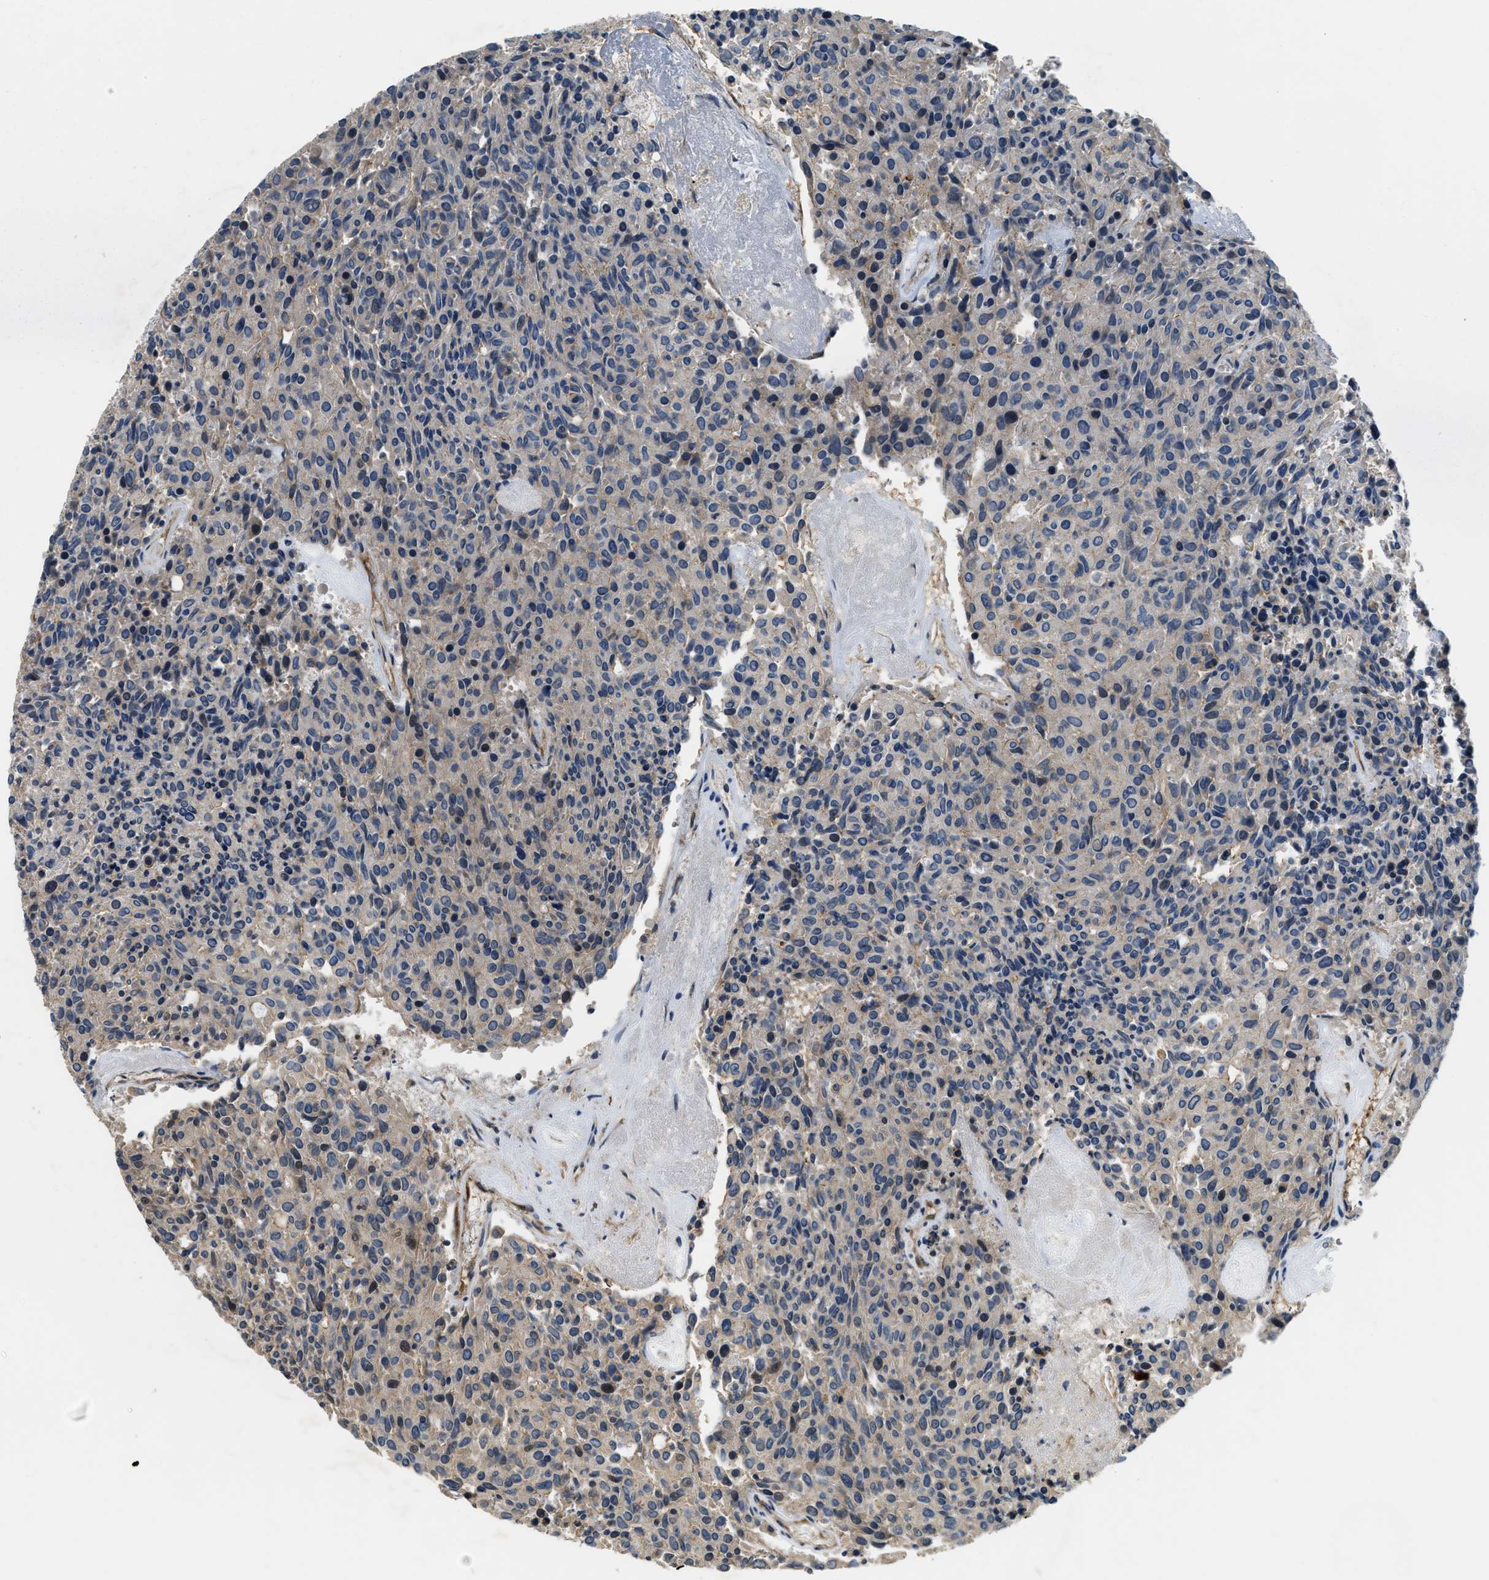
{"staining": {"intensity": "weak", "quantity": "<25%", "location": "cytoplasmic/membranous"}, "tissue": "carcinoid", "cell_type": "Tumor cells", "image_type": "cancer", "snomed": [{"axis": "morphology", "description": "Carcinoid, malignant, NOS"}, {"axis": "topography", "description": "Pancreas"}], "caption": "Tumor cells are negative for protein expression in human carcinoid (malignant). The staining is performed using DAB (3,3'-diaminobenzidine) brown chromogen with nuclei counter-stained in using hematoxylin.", "gene": "ALOX12", "patient": {"sex": "female", "age": 54}}